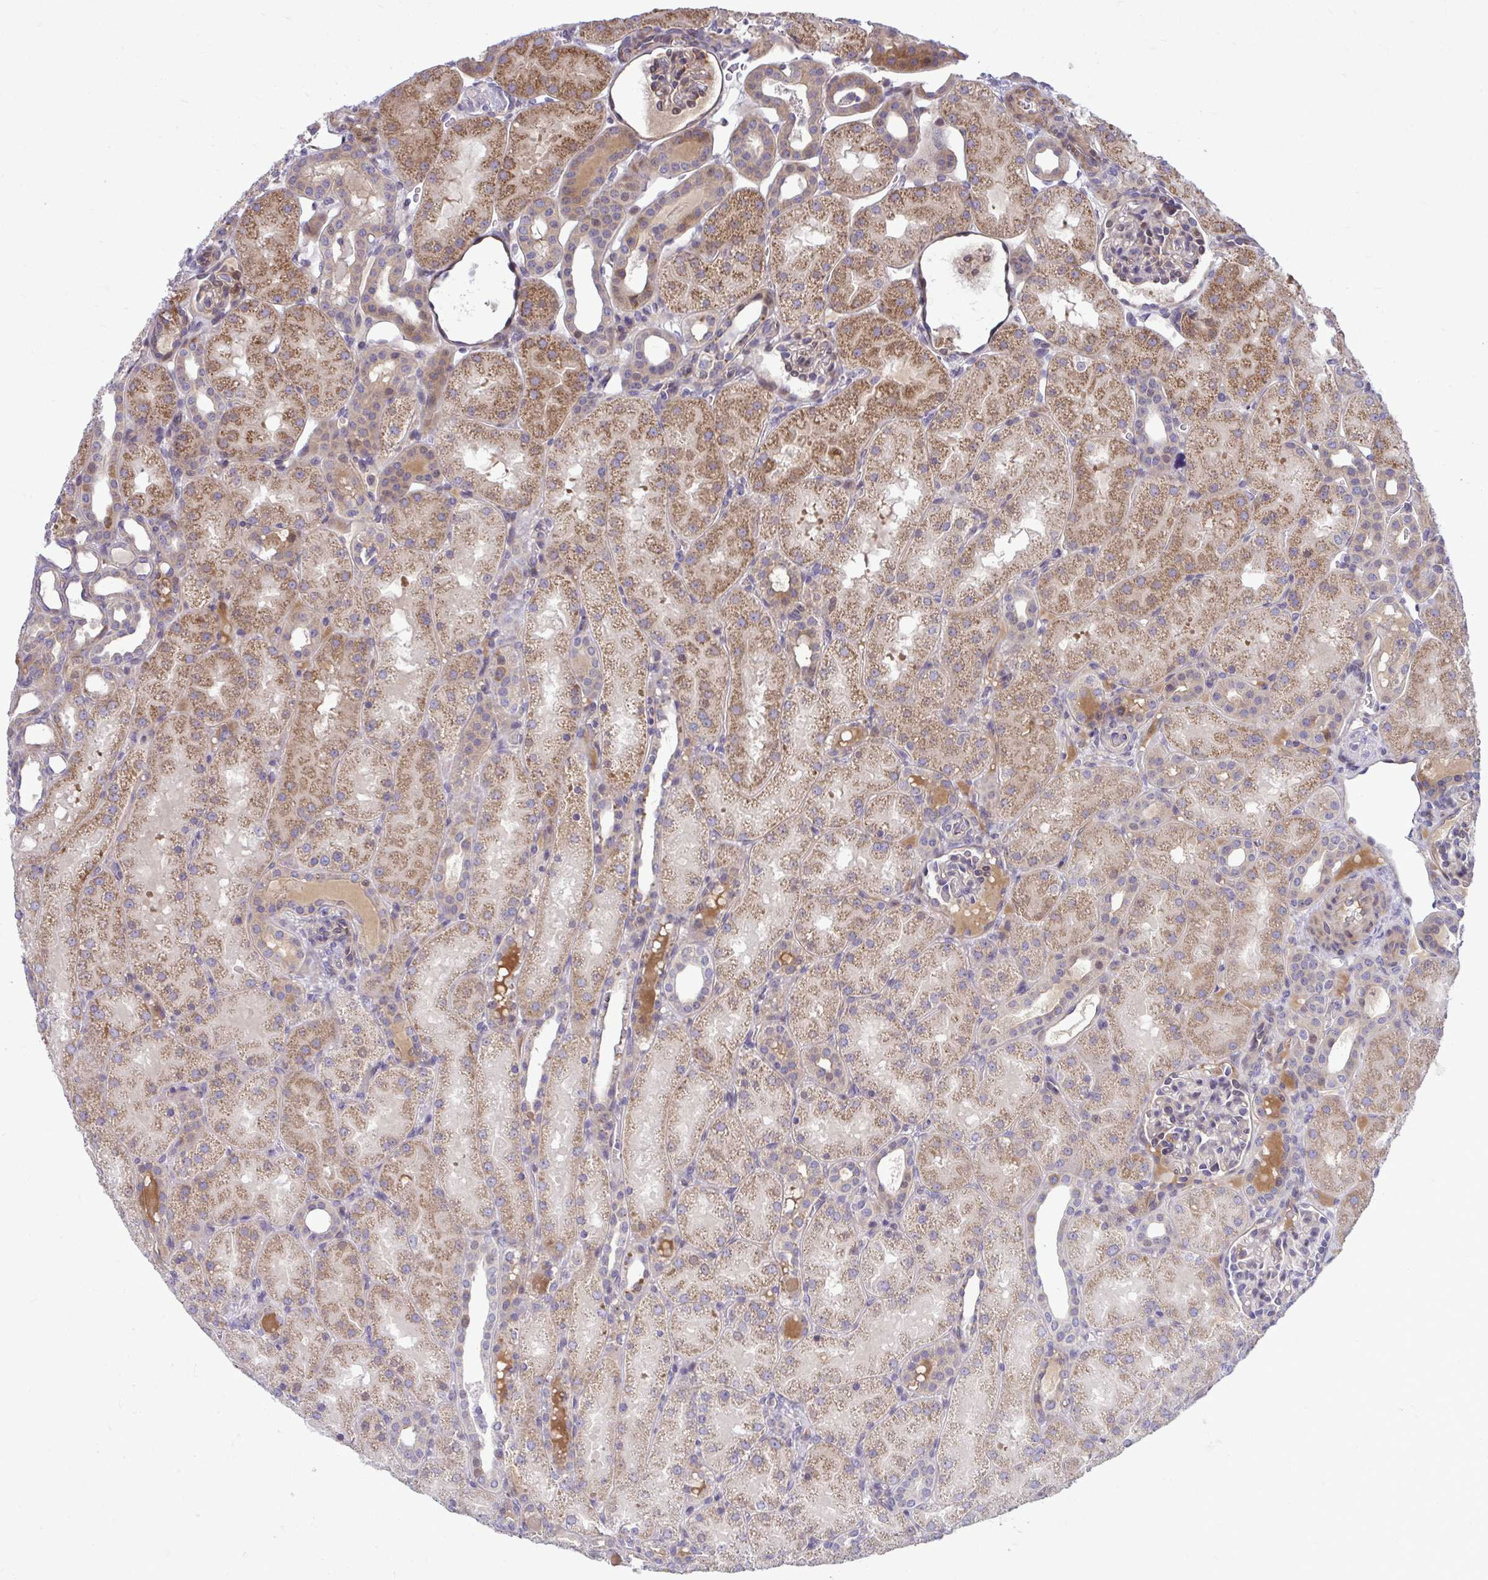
{"staining": {"intensity": "moderate", "quantity": "<25%", "location": "cytoplasmic/membranous"}, "tissue": "kidney", "cell_type": "Cells in glomeruli", "image_type": "normal", "snomed": [{"axis": "morphology", "description": "Normal tissue, NOS"}, {"axis": "topography", "description": "Kidney"}], "caption": "Cells in glomeruli demonstrate low levels of moderate cytoplasmic/membranous staining in about <25% of cells in unremarkable kidney.", "gene": "ZSCAN9", "patient": {"sex": "male", "age": 2}}